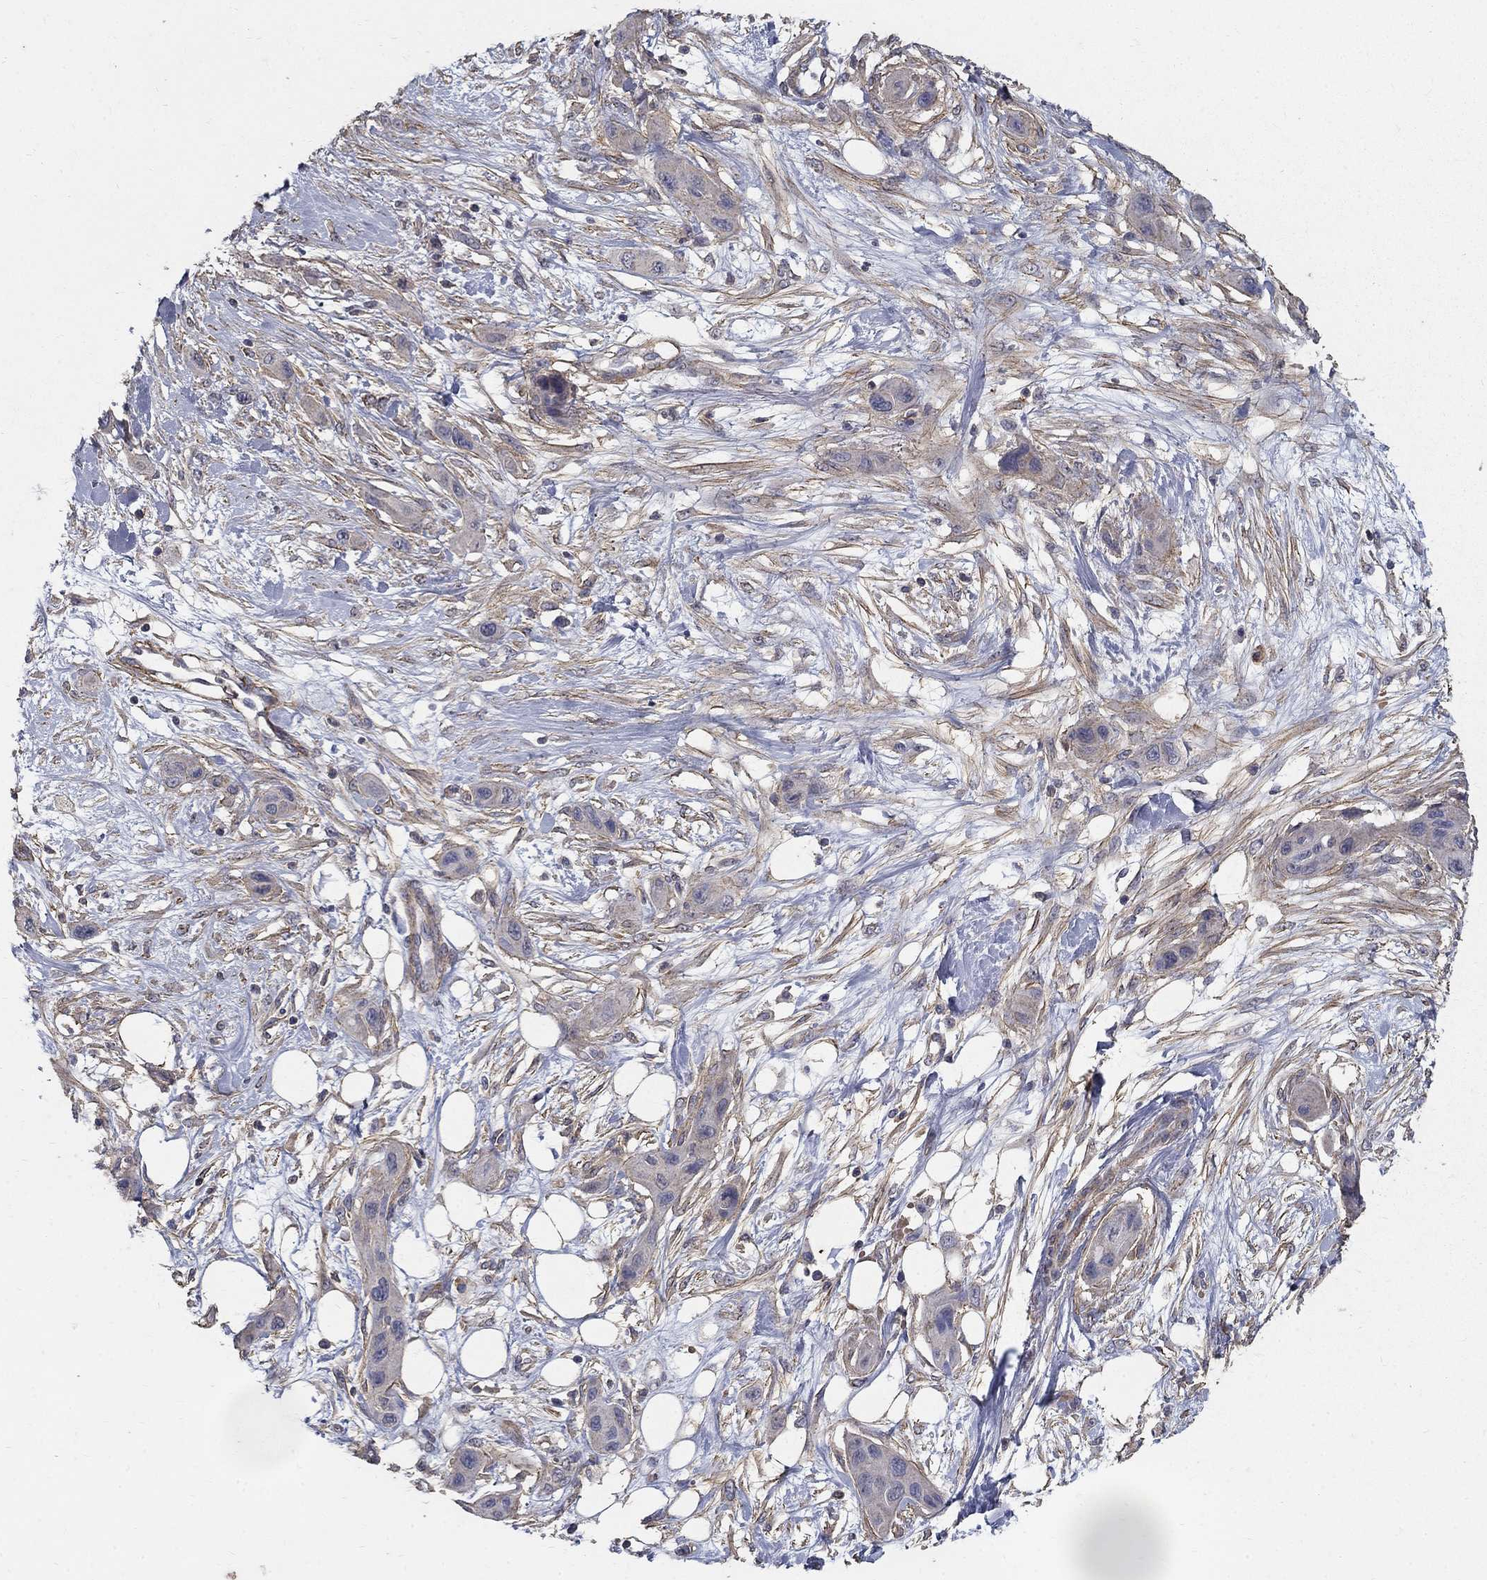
{"staining": {"intensity": "negative", "quantity": "none", "location": "none"}, "tissue": "skin cancer", "cell_type": "Tumor cells", "image_type": "cancer", "snomed": [{"axis": "morphology", "description": "Squamous cell carcinoma, NOS"}, {"axis": "topography", "description": "Skin"}], "caption": "A high-resolution micrograph shows immunohistochemistry staining of skin cancer, which shows no significant expression in tumor cells.", "gene": "MPP2", "patient": {"sex": "male", "age": 79}}